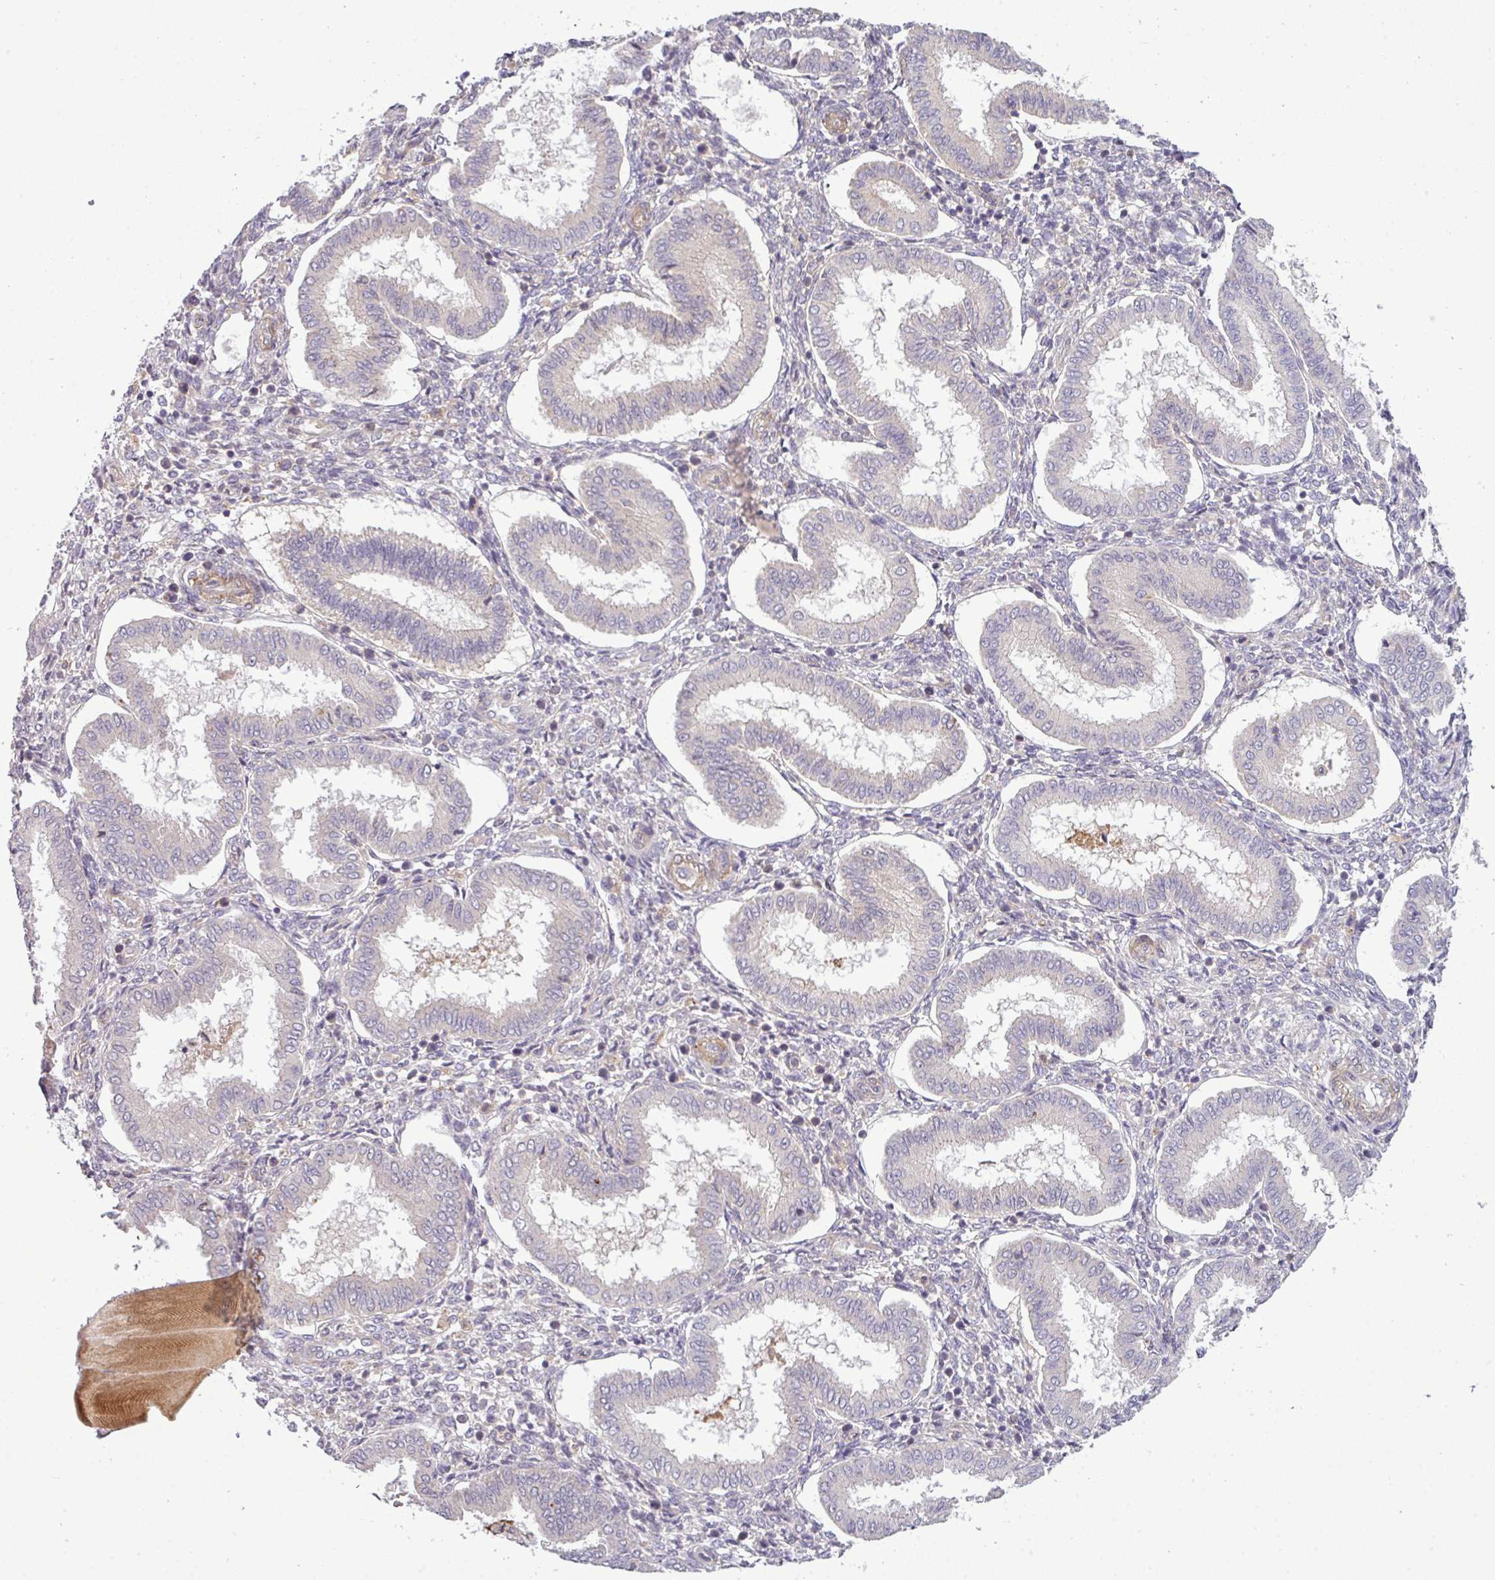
{"staining": {"intensity": "negative", "quantity": "none", "location": "none"}, "tissue": "endometrium", "cell_type": "Cells in endometrial stroma", "image_type": "normal", "snomed": [{"axis": "morphology", "description": "Normal tissue, NOS"}, {"axis": "topography", "description": "Endometrium"}], "caption": "Immunohistochemistry of normal endometrium exhibits no staining in cells in endometrial stroma. The staining was performed using DAB to visualize the protein expression in brown, while the nuclei were stained in blue with hematoxylin (Magnification: 20x).", "gene": "ZNF35", "patient": {"sex": "female", "age": 24}}